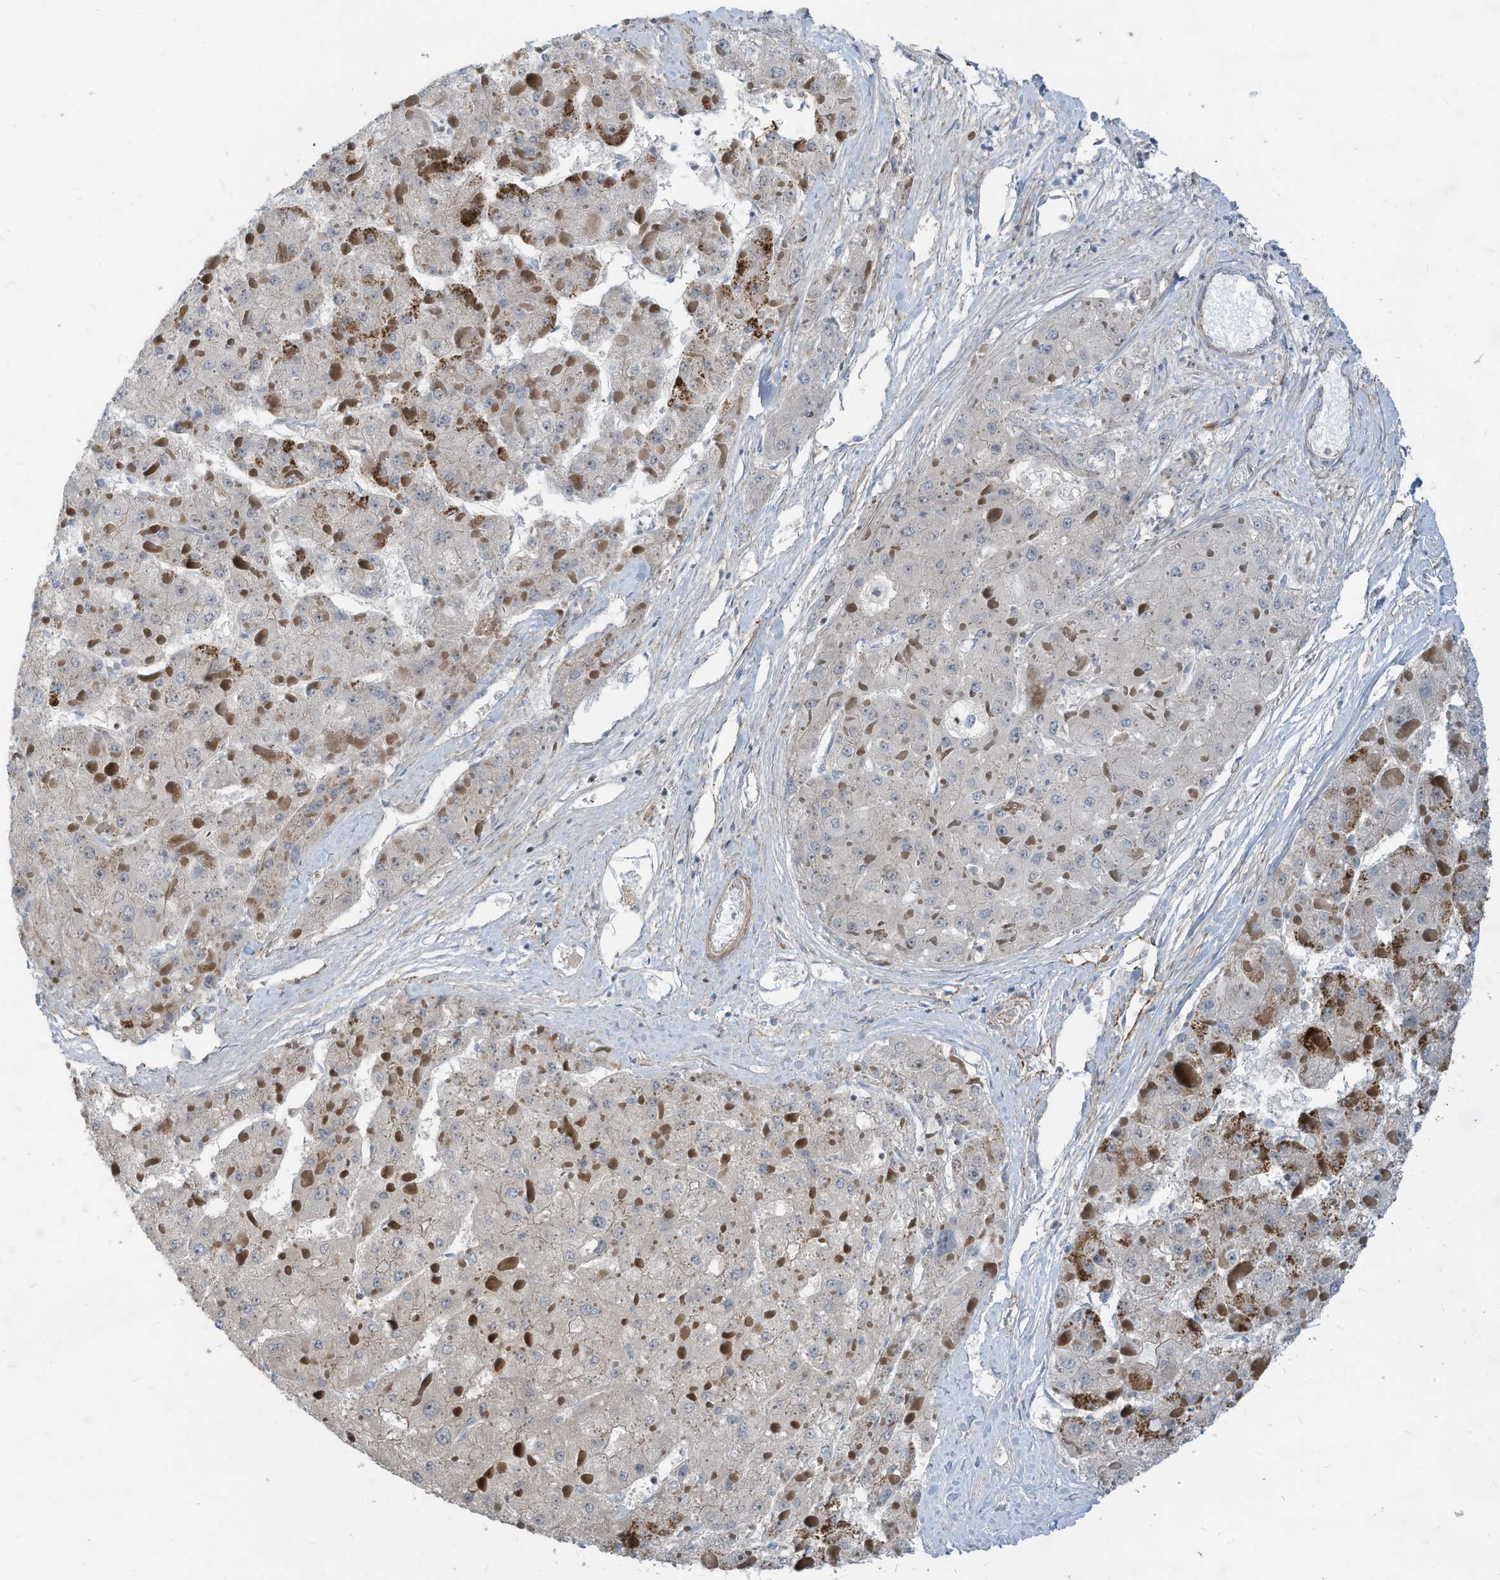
{"staining": {"intensity": "negative", "quantity": "none", "location": "none"}, "tissue": "liver cancer", "cell_type": "Tumor cells", "image_type": "cancer", "snomed": [{"axis": "morphology", "description": "Carcinoma, Hepatocellular, NOS"}, {"axis": "topography", "description": "Liver"}], "caption": "The histopathology image shows no staining of tumor cells in liver hepatocellular carcinoma.", "gene": "GPATCH3", "patient": {"sex": "female", "age": 73}}